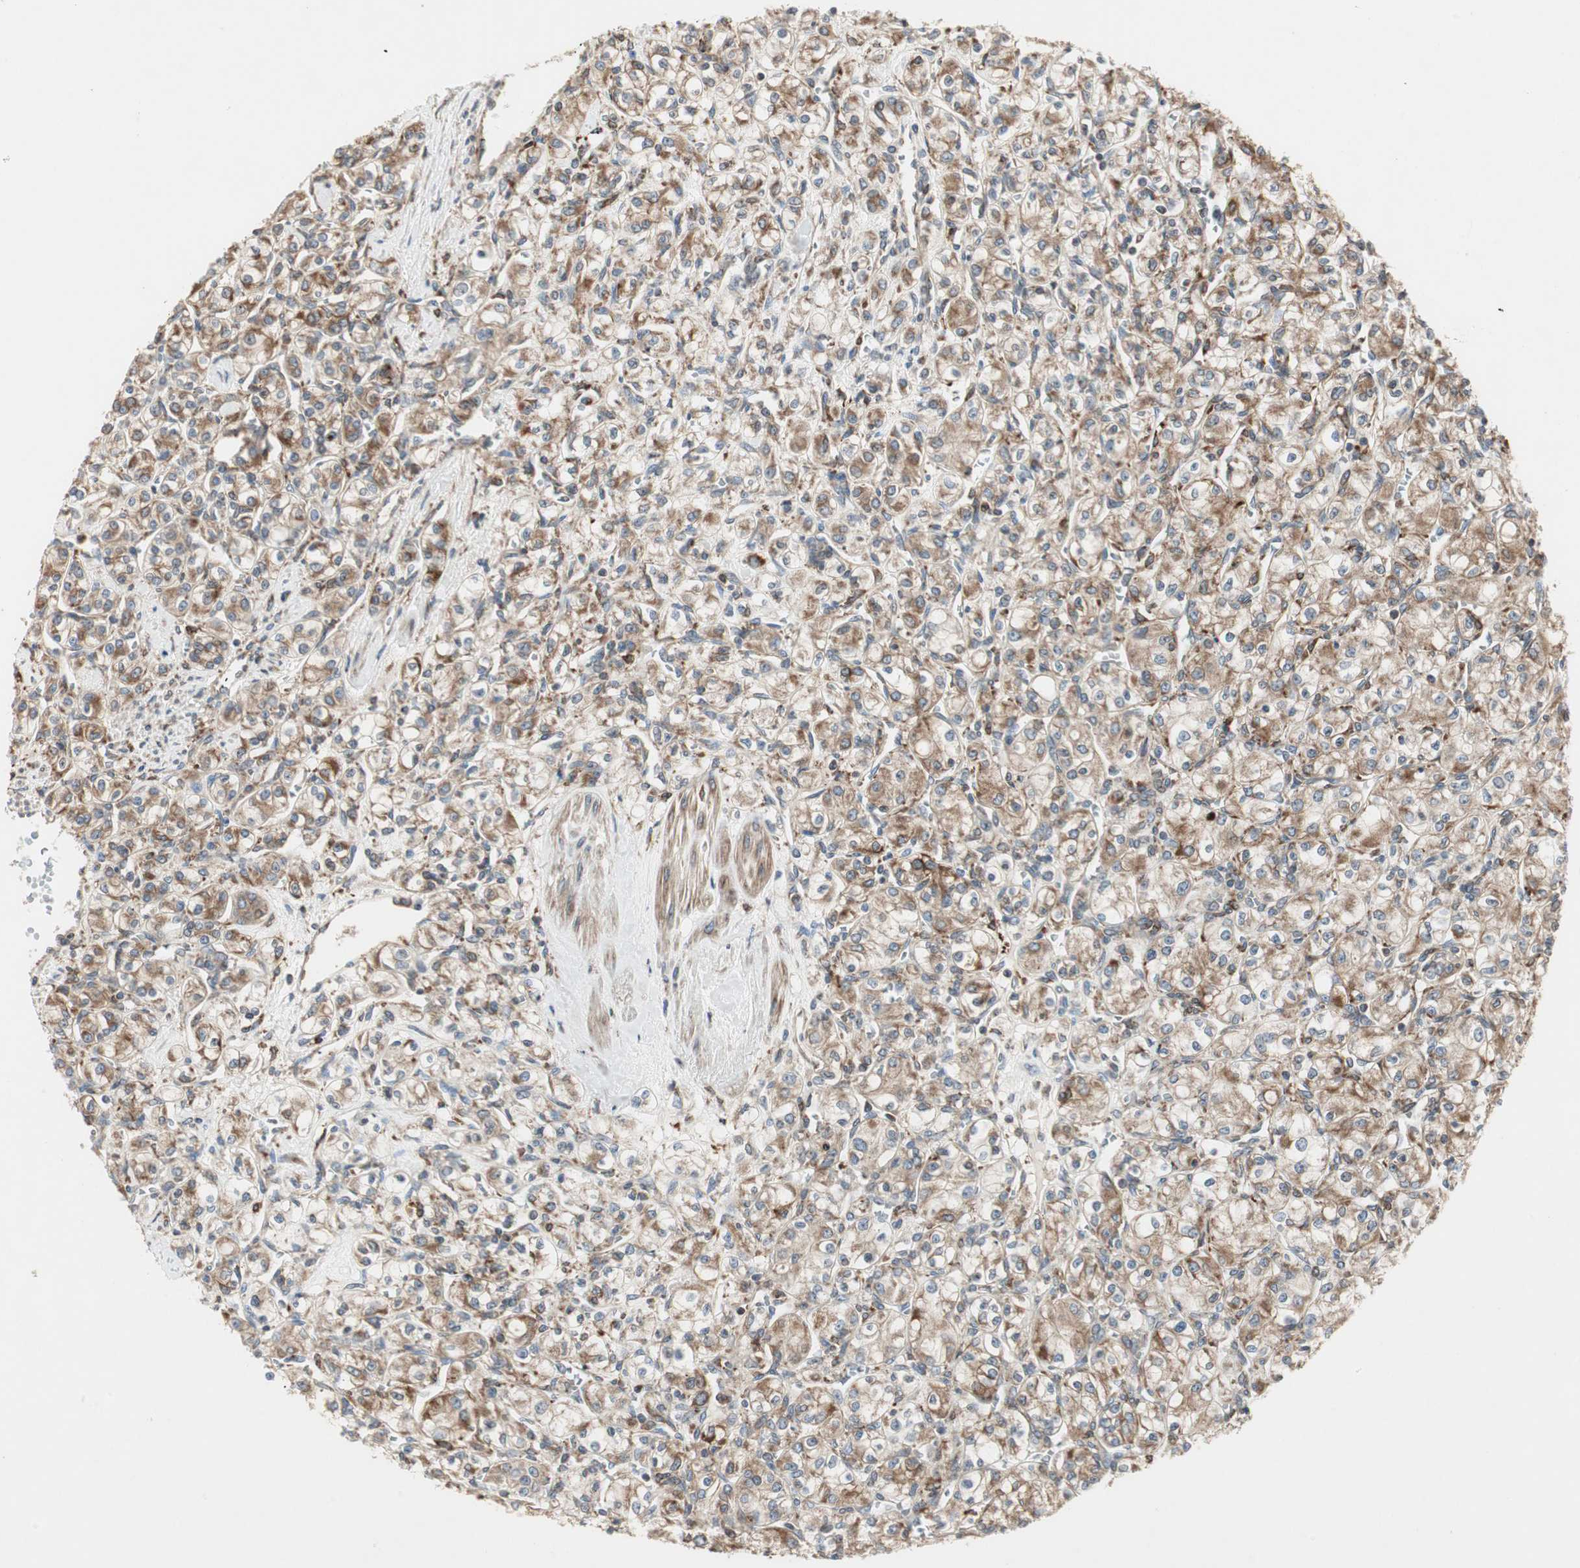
{"staining": {"intensity": "moderate", "quantity": ">75%", "location": "cytoplasmic/membranous"}, "tissue": "renal cancer", "cell_type": "Tumor cells", "image_type": "cancer", "snomed": [{"axis": "morphology", "description": "Adenocarcinoma, NOS"}, {"axis": "topography", "description": "Kidney"}], "caption": "The immunohistochemical stain shows moderate cytoplasmic/membranous positivity in tumor cells of renal cancer (adenocarcinoma) tissue.", "gene": "H6PD", "patient": {"sex": "male", "age": 77}}